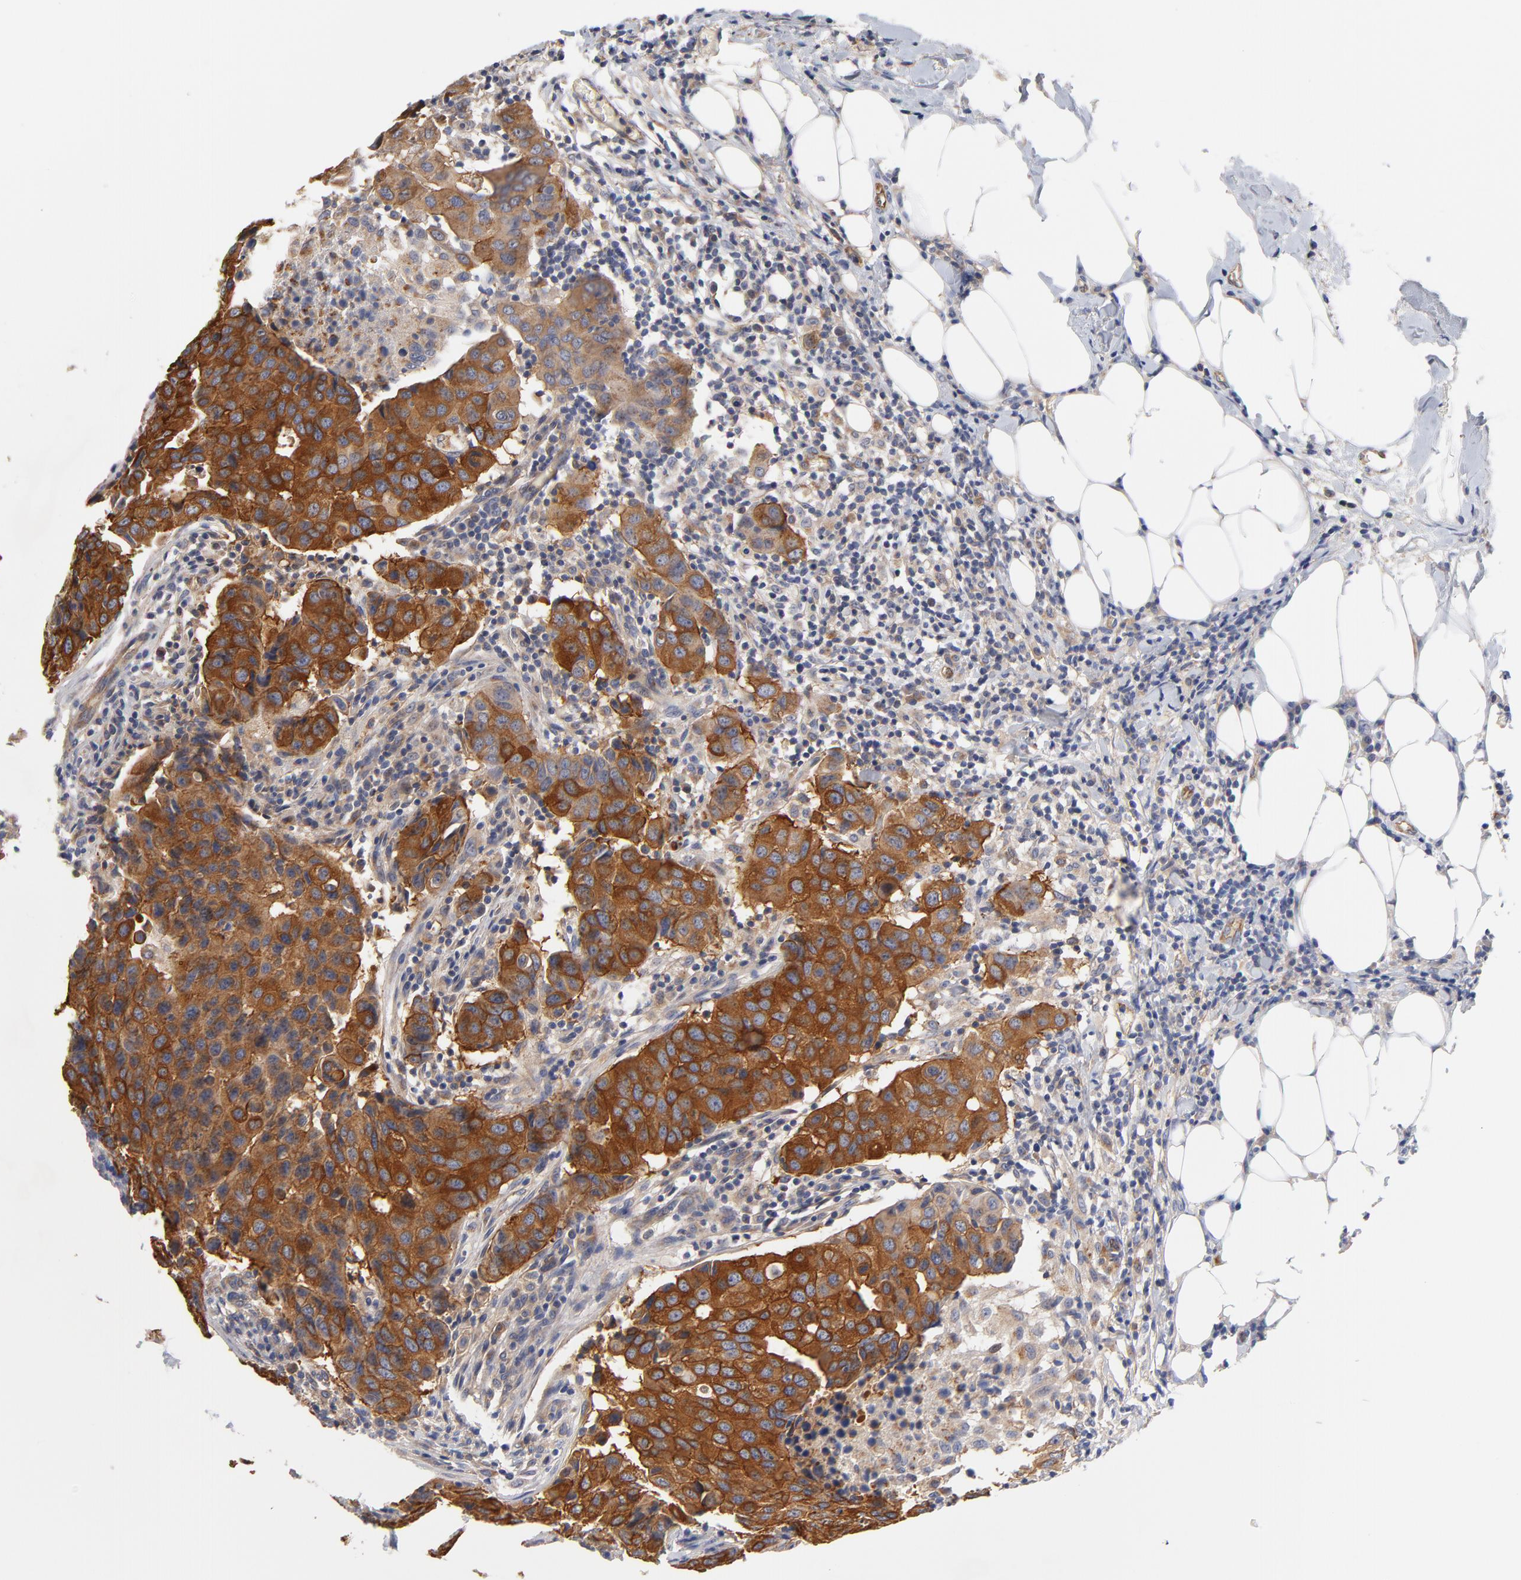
{"staining": {"intensity": "strong", "quantity": ">75%", "location": "cytoplasmic/membranous"}, "tissue": "breast cancer", "cell_type": "Tumor cells", "image_type": "cancer", "snomed": [{"axis": "morphology", "description": "Duct carcinoma"}, {"axis": "topography", "description": "Breast"}], "caption": "This micrograph displays immunohistochemistry staining of human breast intraductal carcinoma, with high strong cytoplasmic/membranous staining in approximately >75% of tumor cells.", "gene": "FBXL2", "patient": {"sex": "female", "age": 54}}